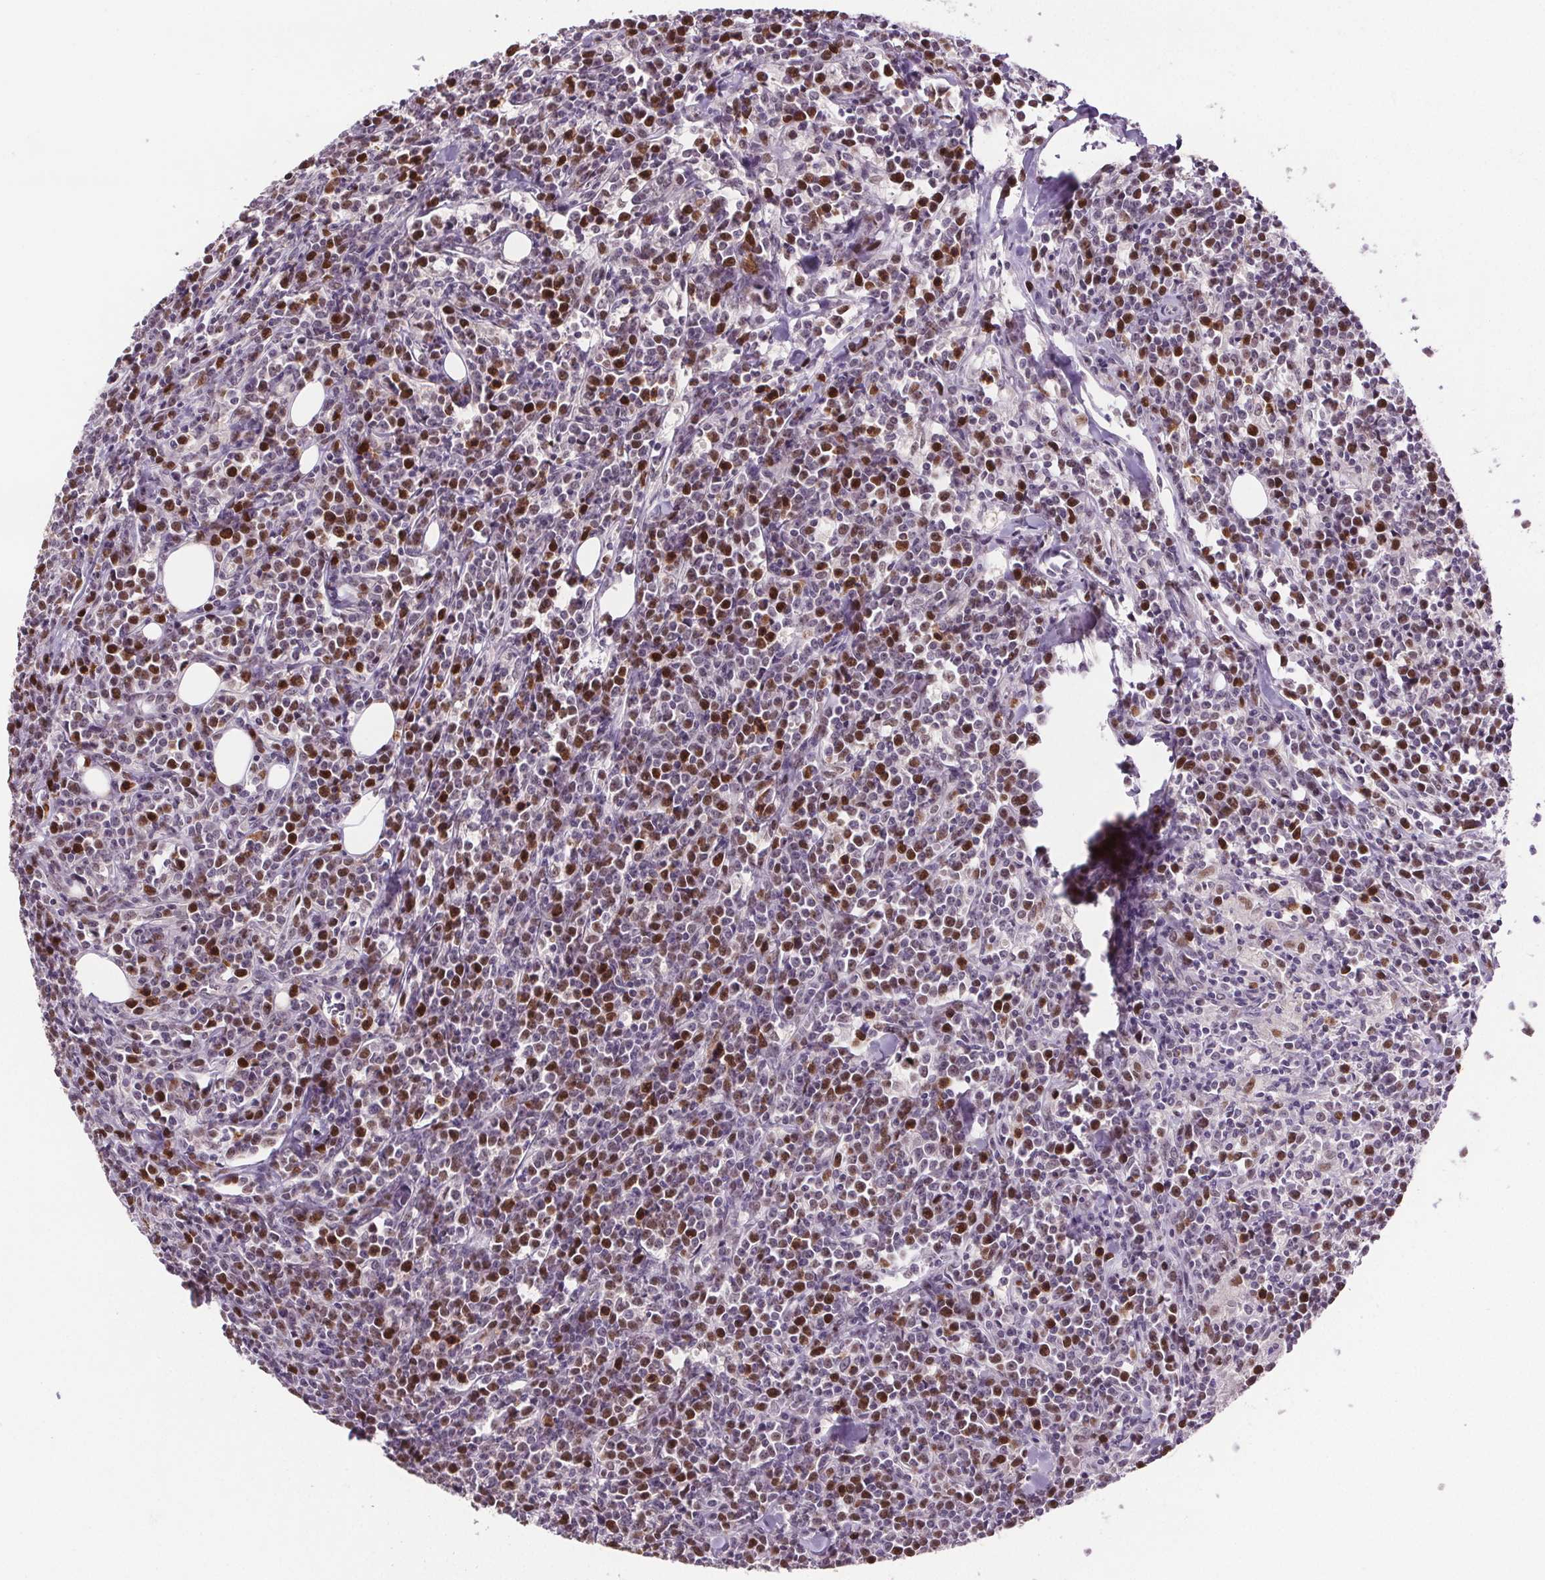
{"staining": {"intensity": "moderate", "quantity": "25%-75%", "location": "nuclear"}, "tissue": "lymphoma", "cell_type": "Tumor cells", "image_type": "cancer", "snomed": [{"axis": "morphology", "description": "Malignant lymphoma, non-Hodgkin's type, High grade"}, {"axis": "topography", "description": "Small intestine"}], "caption": "IHC of malignant lymphoma, non-Hodgkin's type (high-grade) exhibits medium levels of moderate nuclear positivity in approximately 25%-75% of tumor cells.", "gene": "CENPF", "patient": {"sex": "female", "age": 56}}